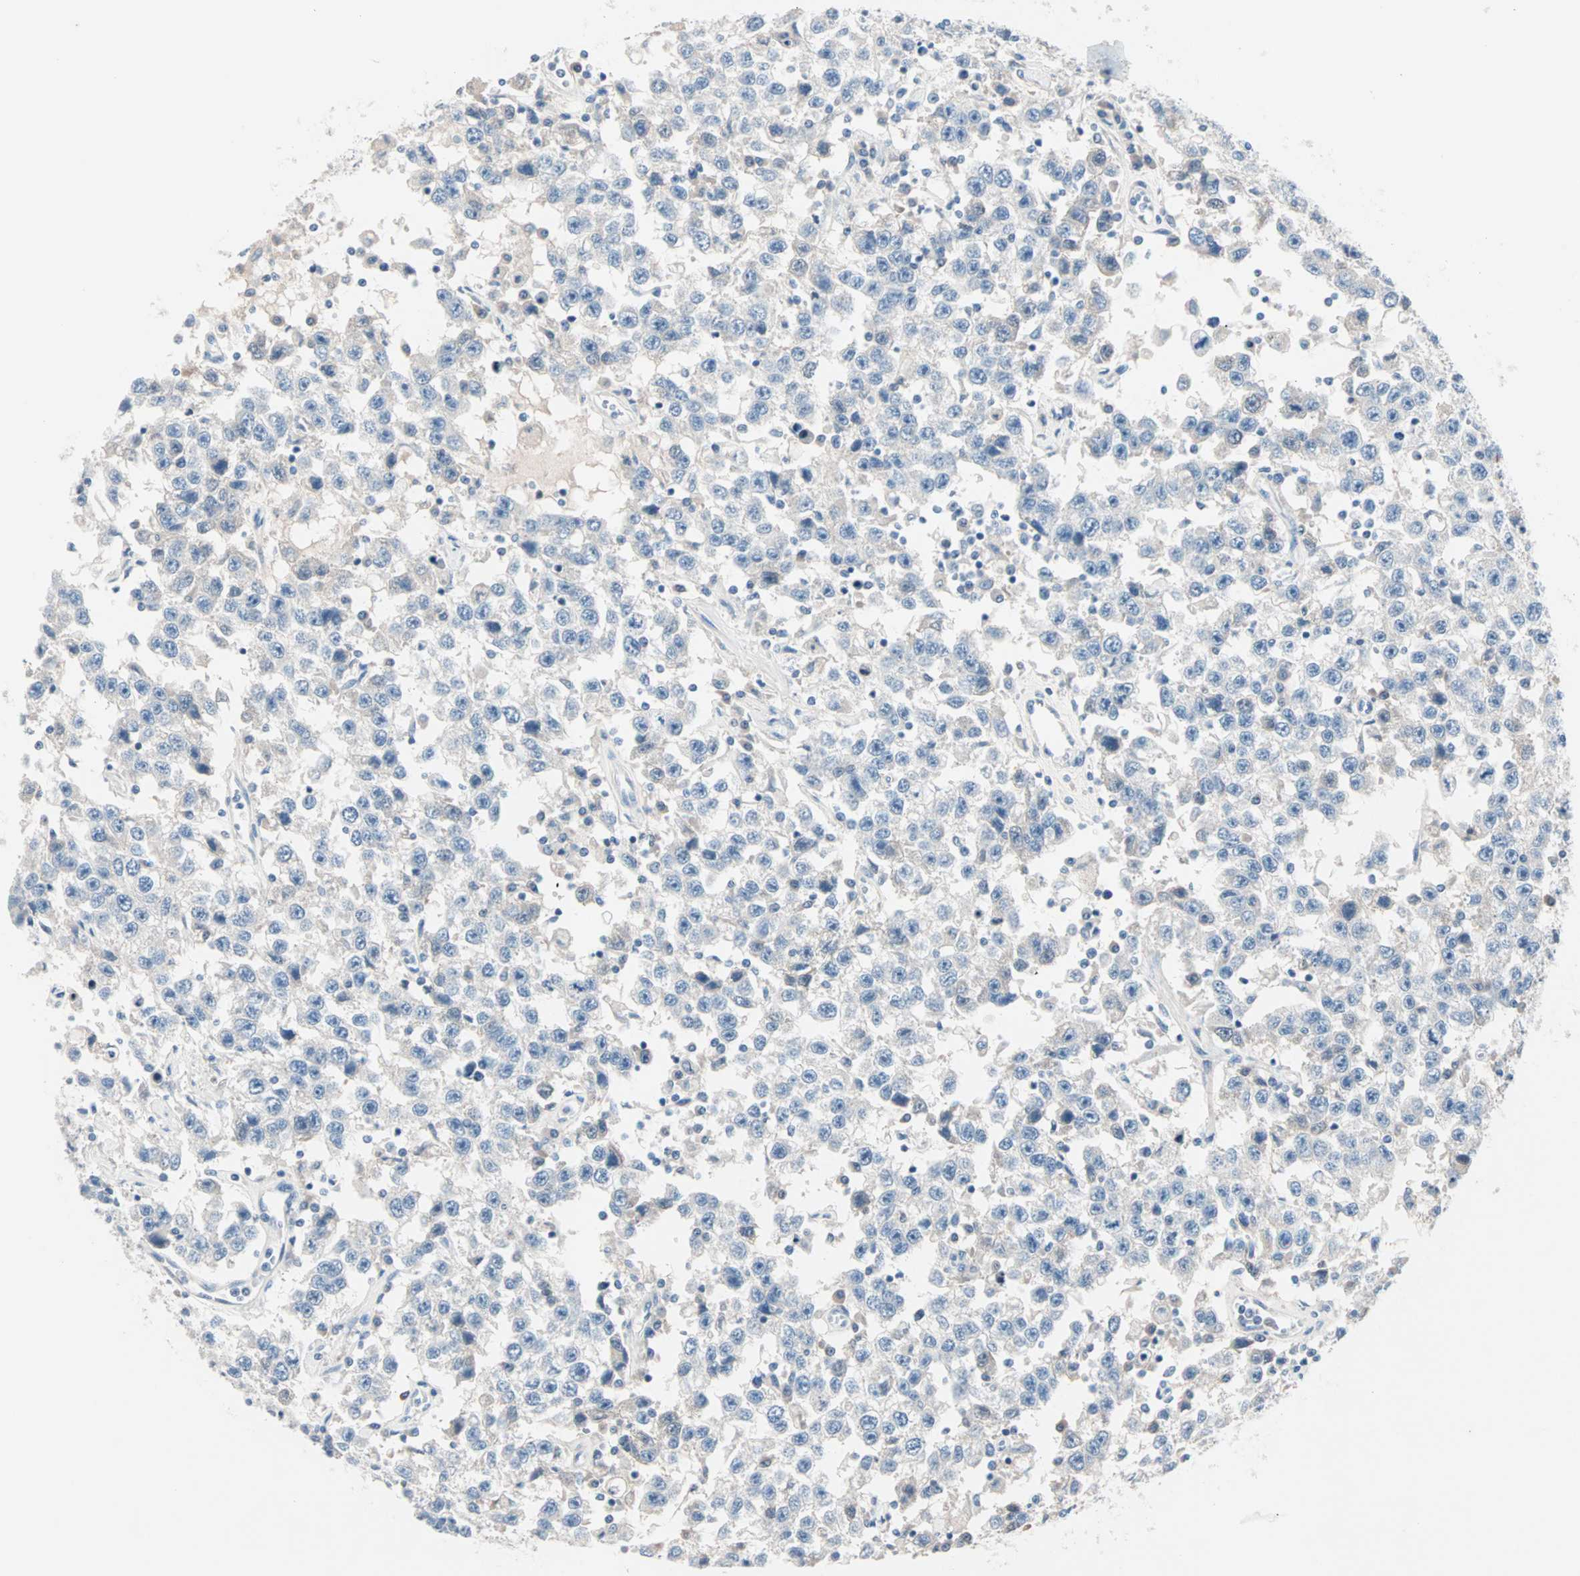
{"staining": {"intensity": "negative", "quantity": "none", "location": "none"}, "tissue": "testis cancer", "cell_type": "Tumor cells", "image_type": "cancer", "snomed": [{"axis": "morphology", "description": "Seminoma, NOS"}, {"axis": "topography", "description": "Testis"}], "caption": "Immunohistochemistry photomicrograph of neoplastic tissue: testis seminoma stained with DAB (3,3'-diaminobenzidine) exhibits no significant protein positivity in tumor cells. (DAB (3,3'-diaminobenzidine) immunohistochemistry visualized using brightfield microscopy, high magnification).", "gene": "NEFH", "patient": {"sex": "male", "age": 41}}